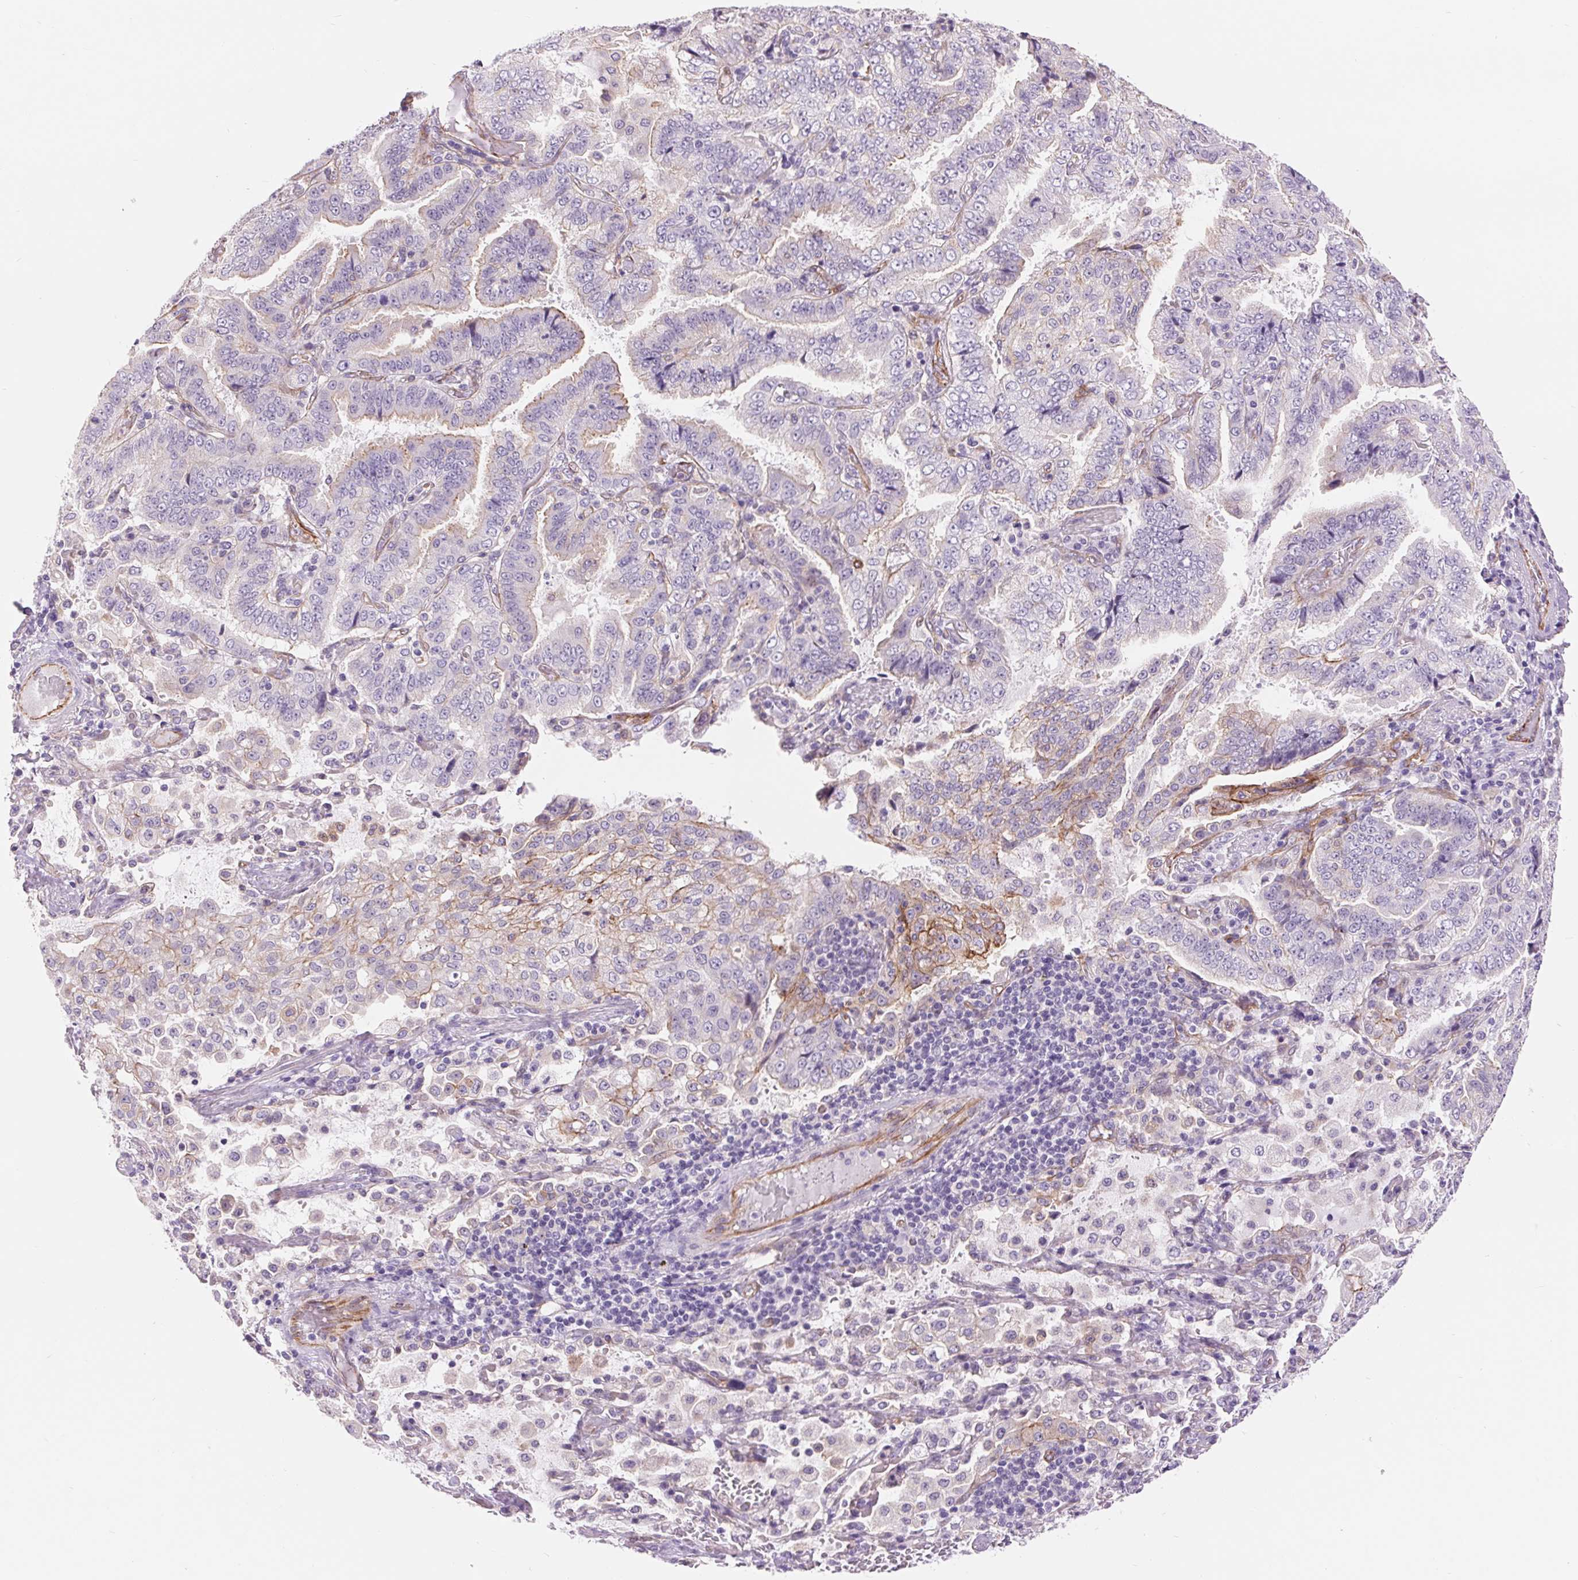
{"staining": {"intensity": "weak", "quantity": "<25%", "location": "cytoplasmic/membranous"}, "tissue": "lung cancer", "cell_type": "Tumor cells", "image_type": "cancer", "snomed": [{"axis": "morphology", "description": "Aneuploidy"}, {"axis": "morphology", "description": "Adenocarcinoma, NOS"}, {"axis": "morphology", "description": "Adenocarcinoma, metastatic, NOS"}, {"axis": "topography", "description": "Lymph node"}, {"axis": "topography", "description": "Lung"}], "caption": "High magnification brightfield microscopy of adenocarcinoma (lung) stained with DAB (3,3'-diaminobenzidine) (brown) and counterstained with hematoxylin (blue): tumor cells show no significant expression.", "gene": "DIXDC1", "patient": {"sex": "female", "age": 48}}